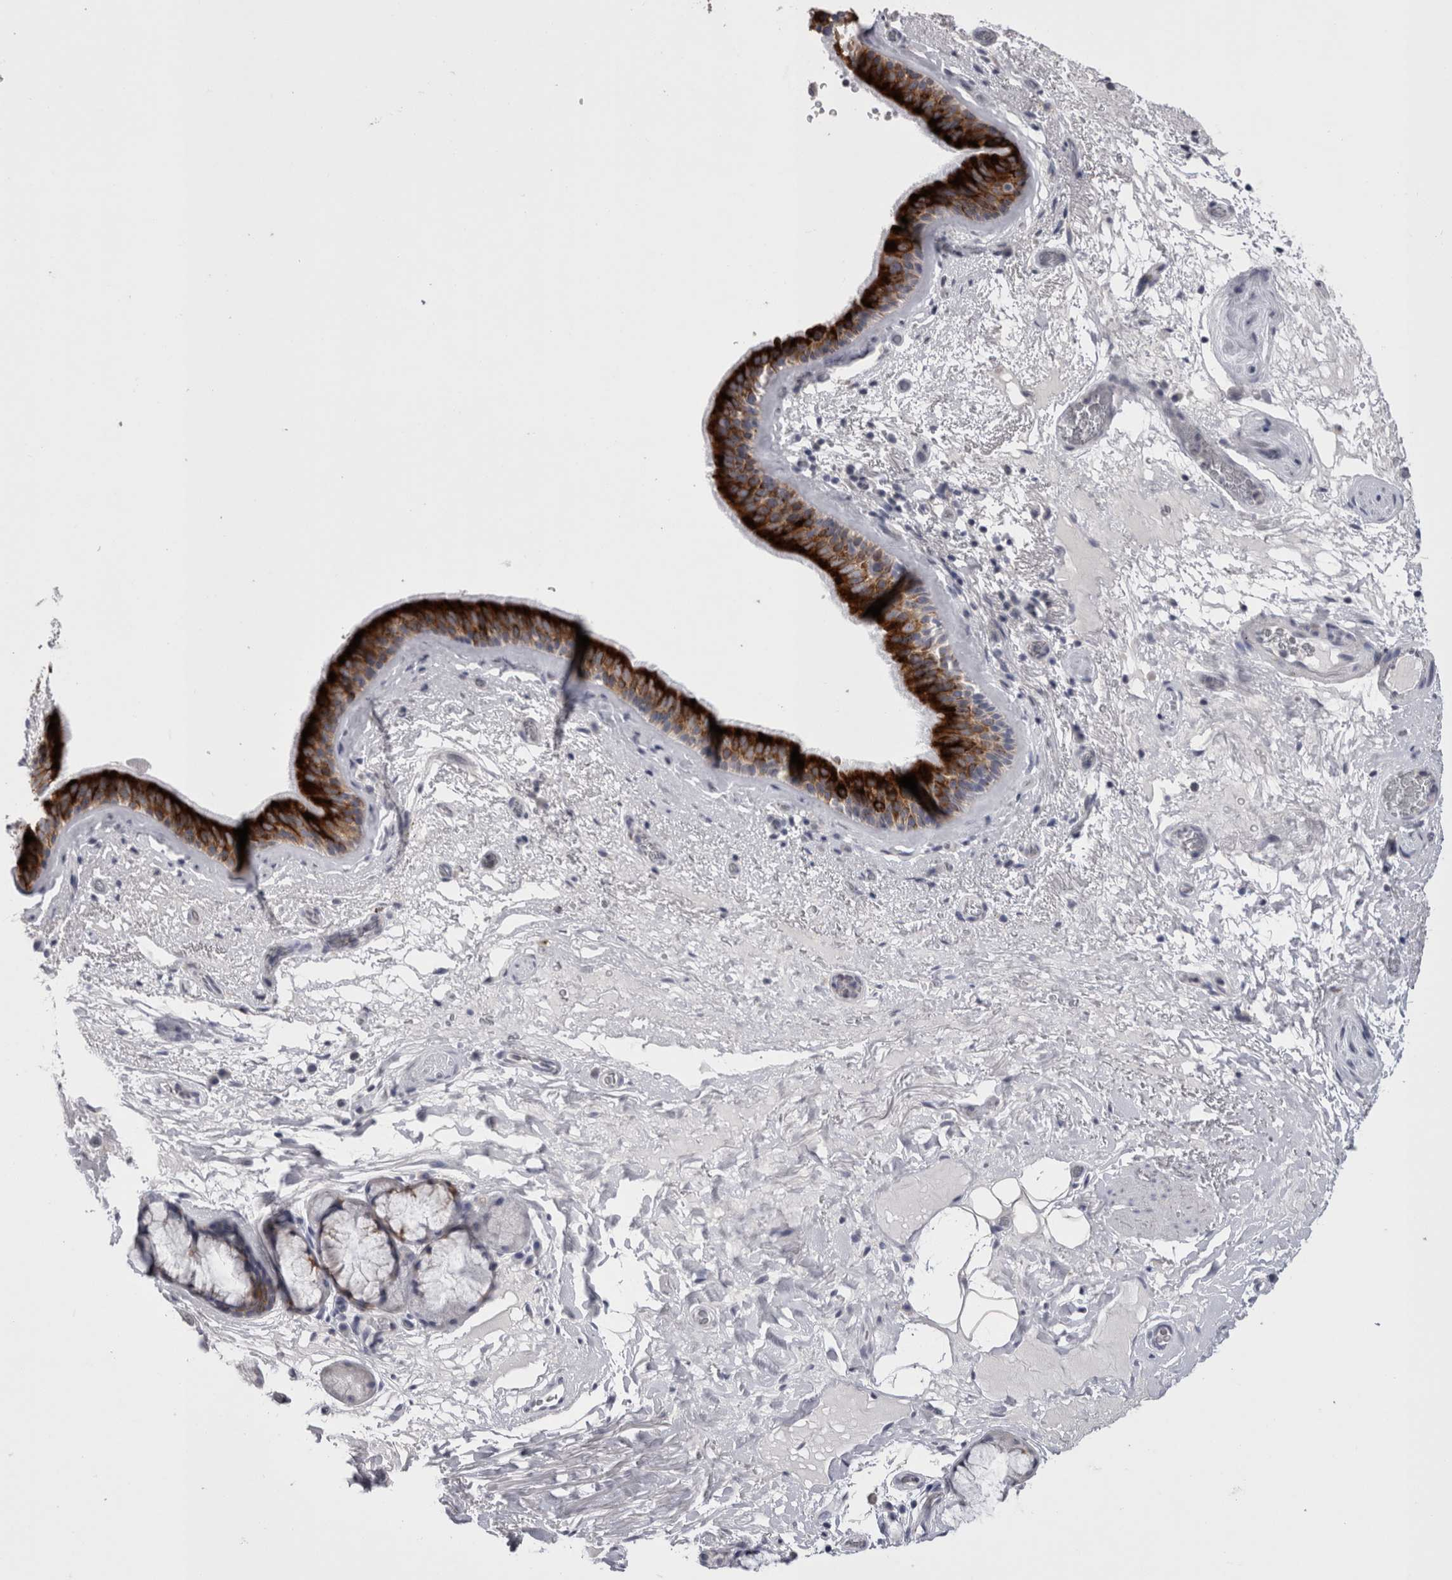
{"staining": {"intensity": "strong", "quantity": ">75%", "location": "cytoplasmic/membranous"}, "tissue": "bronchus", "cell_type": "Respiratory epithelial cells", "image_type": "normal", "snomed": [{"axis": "morphology", "description": "Normal tissue, NOS"}, {"axis": "topography", "description": "Cartilage tissue"}], "caption": "Immunohistochemistry (IHC) (DAB) staining of normal bronchus shows strong cytoplasmic/membranous protein expression in about >75% of respiratory epithelial cells.", "gene": "PWP2", "patient": {"sex": "female", "age": 63}}